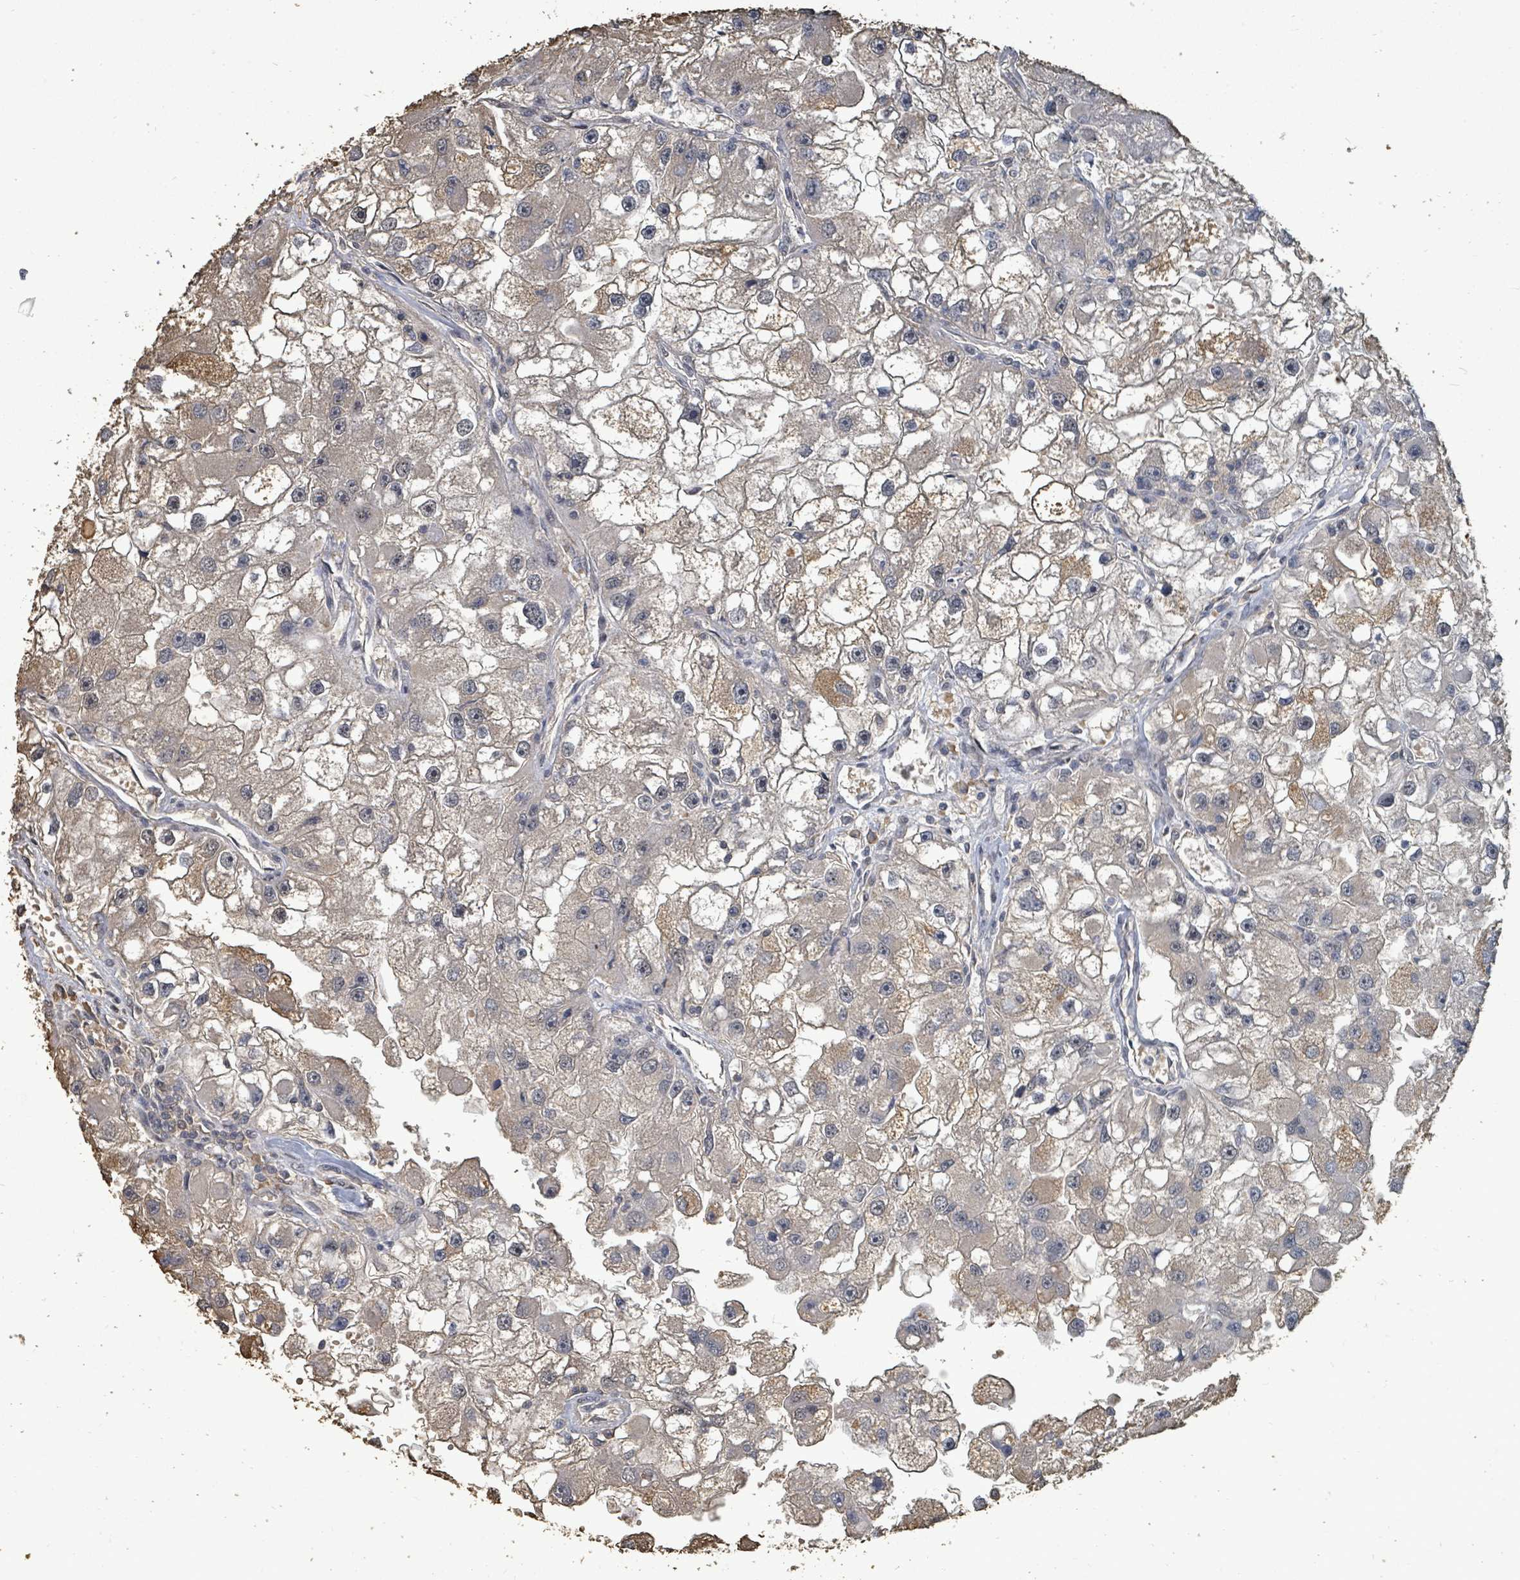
{"staining": {"intensity": "weak", "quantity": "<25%", "location": "cytoplasmic/membranous"}, "tissue": "renal cancer", "cell_type": "Tumor cells", "image_type": "cancer", "snomed": [{"axis": "morphology", "description": "Adenocarcinoma, NOS"}, {"axis": "topography", "description": "Kidney"}], "caption": "The photomicrograph demonstrates no significant staining in tumor cells of renal cancer. (DAB IHC with hematoxylin counter stain).", "gene": "C6orf52", "patient": {"sex": "male", "age": 63}}